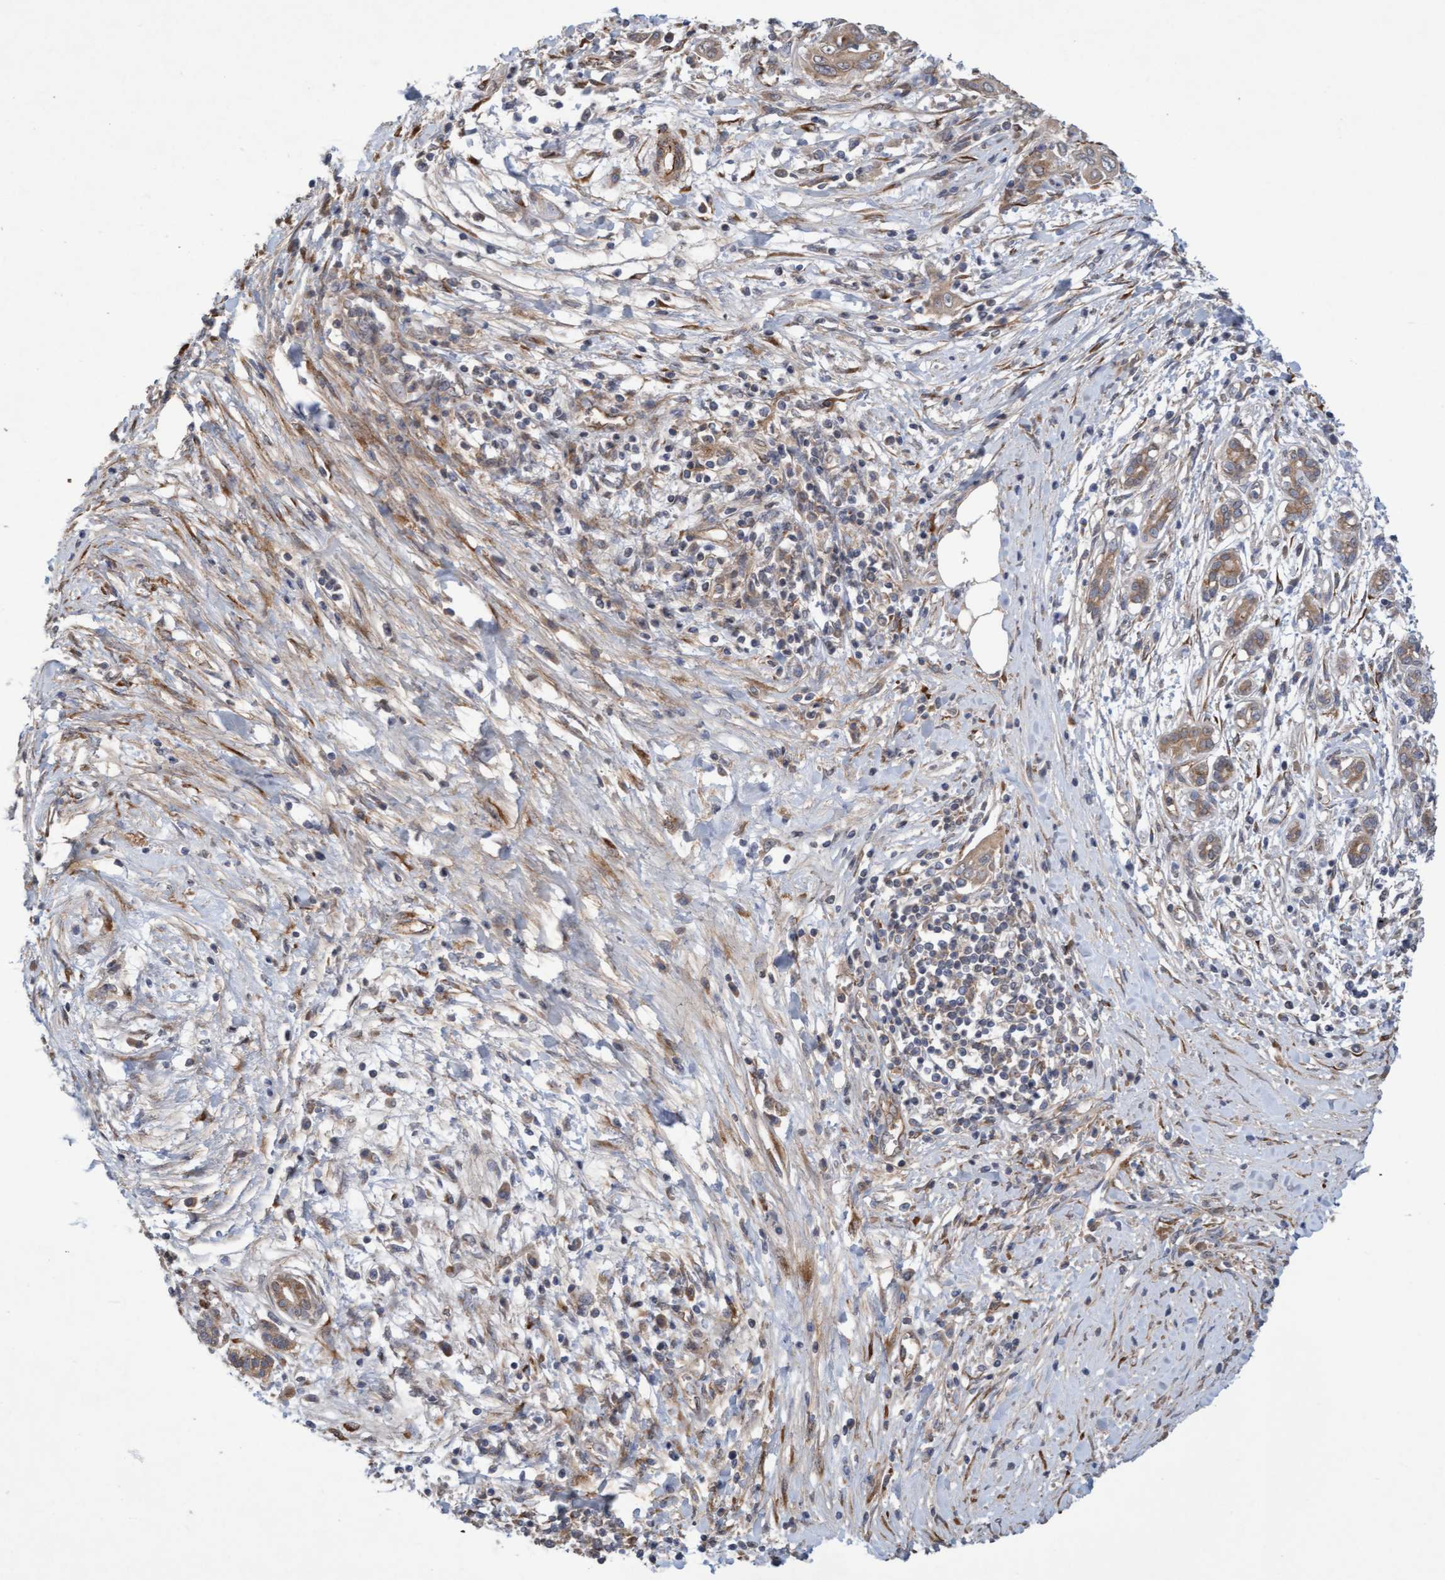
{"staining": {"intensity": "moderate", "quantity": ">75%", "location": "cytoplasmic/membranous"}, "tissue": "pancreatic cancer", "cell_type": "Tumor cells", "image_type": "cancer", "snomed": [{"axis": "morphology", "description": "Adenocarcinoma, NOS"}, {"axis": "topography", "description": "Pancreas"}], "caption": "Moderate cytoplasmic/membranous positivity is seen in about >75% of tumor cells in pancreatic cancer (adenocarcinoma).", "gene": "DDHD2", "patient": {"sex": "male", "age": 58}}